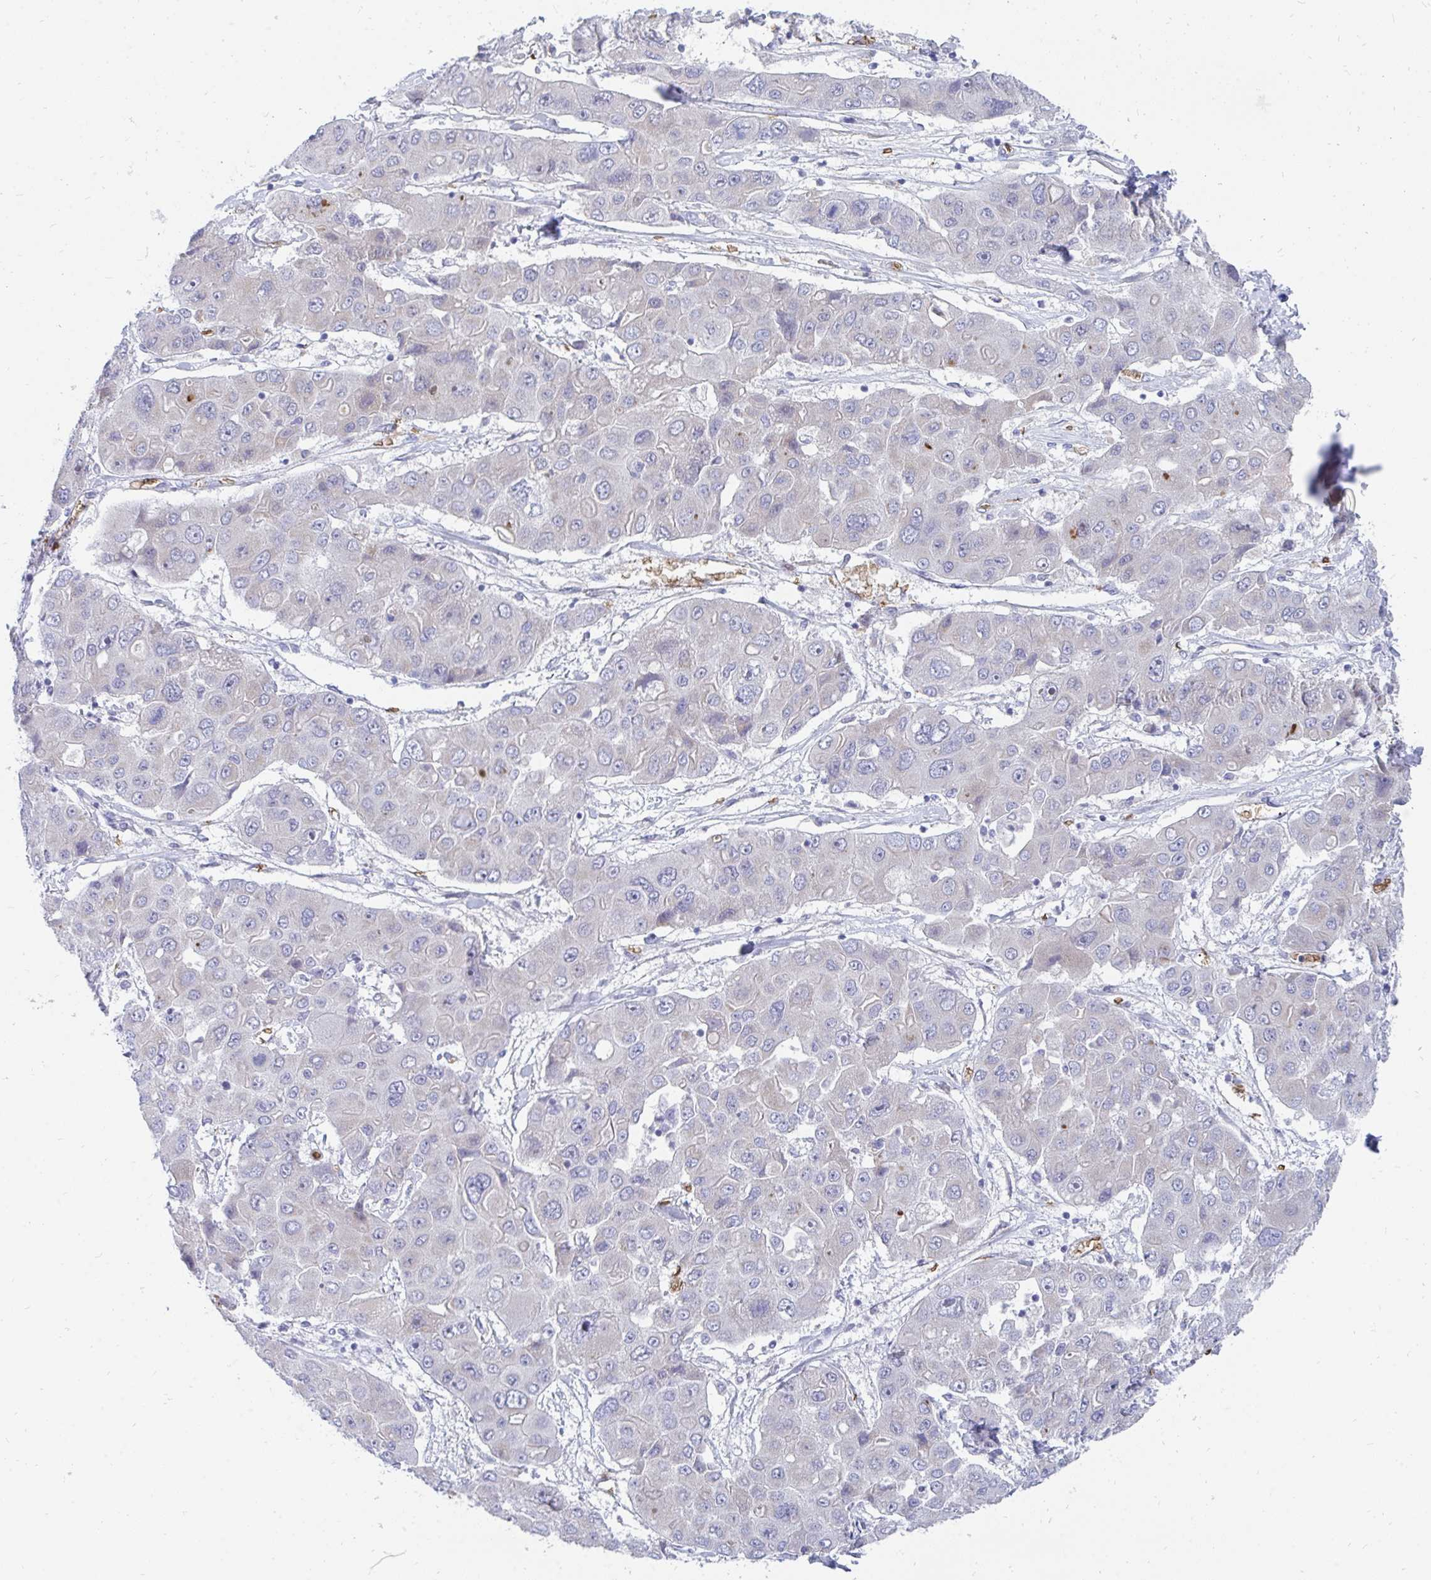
{"staining": {"intensity": "negative", "quantity": "none", "location": "none"}, "tissue": "liver cancer", "cell_type": "Tumor cells", "image_type": "cancer", "snomed": [{"axis": "morphology", "description": "Cholangiocarcinoma"}, {"axis": "topography", "description": "Liver"}], "caption": "Immunohistochemical staining of human liver cancer (cholangiocarcinoma) exhibits no significant expression in tumor cells. (DAB immunohistochemistry, high magnification).", "gene": "MROH2B", "patient": {"sex": "male", "age": 67}}